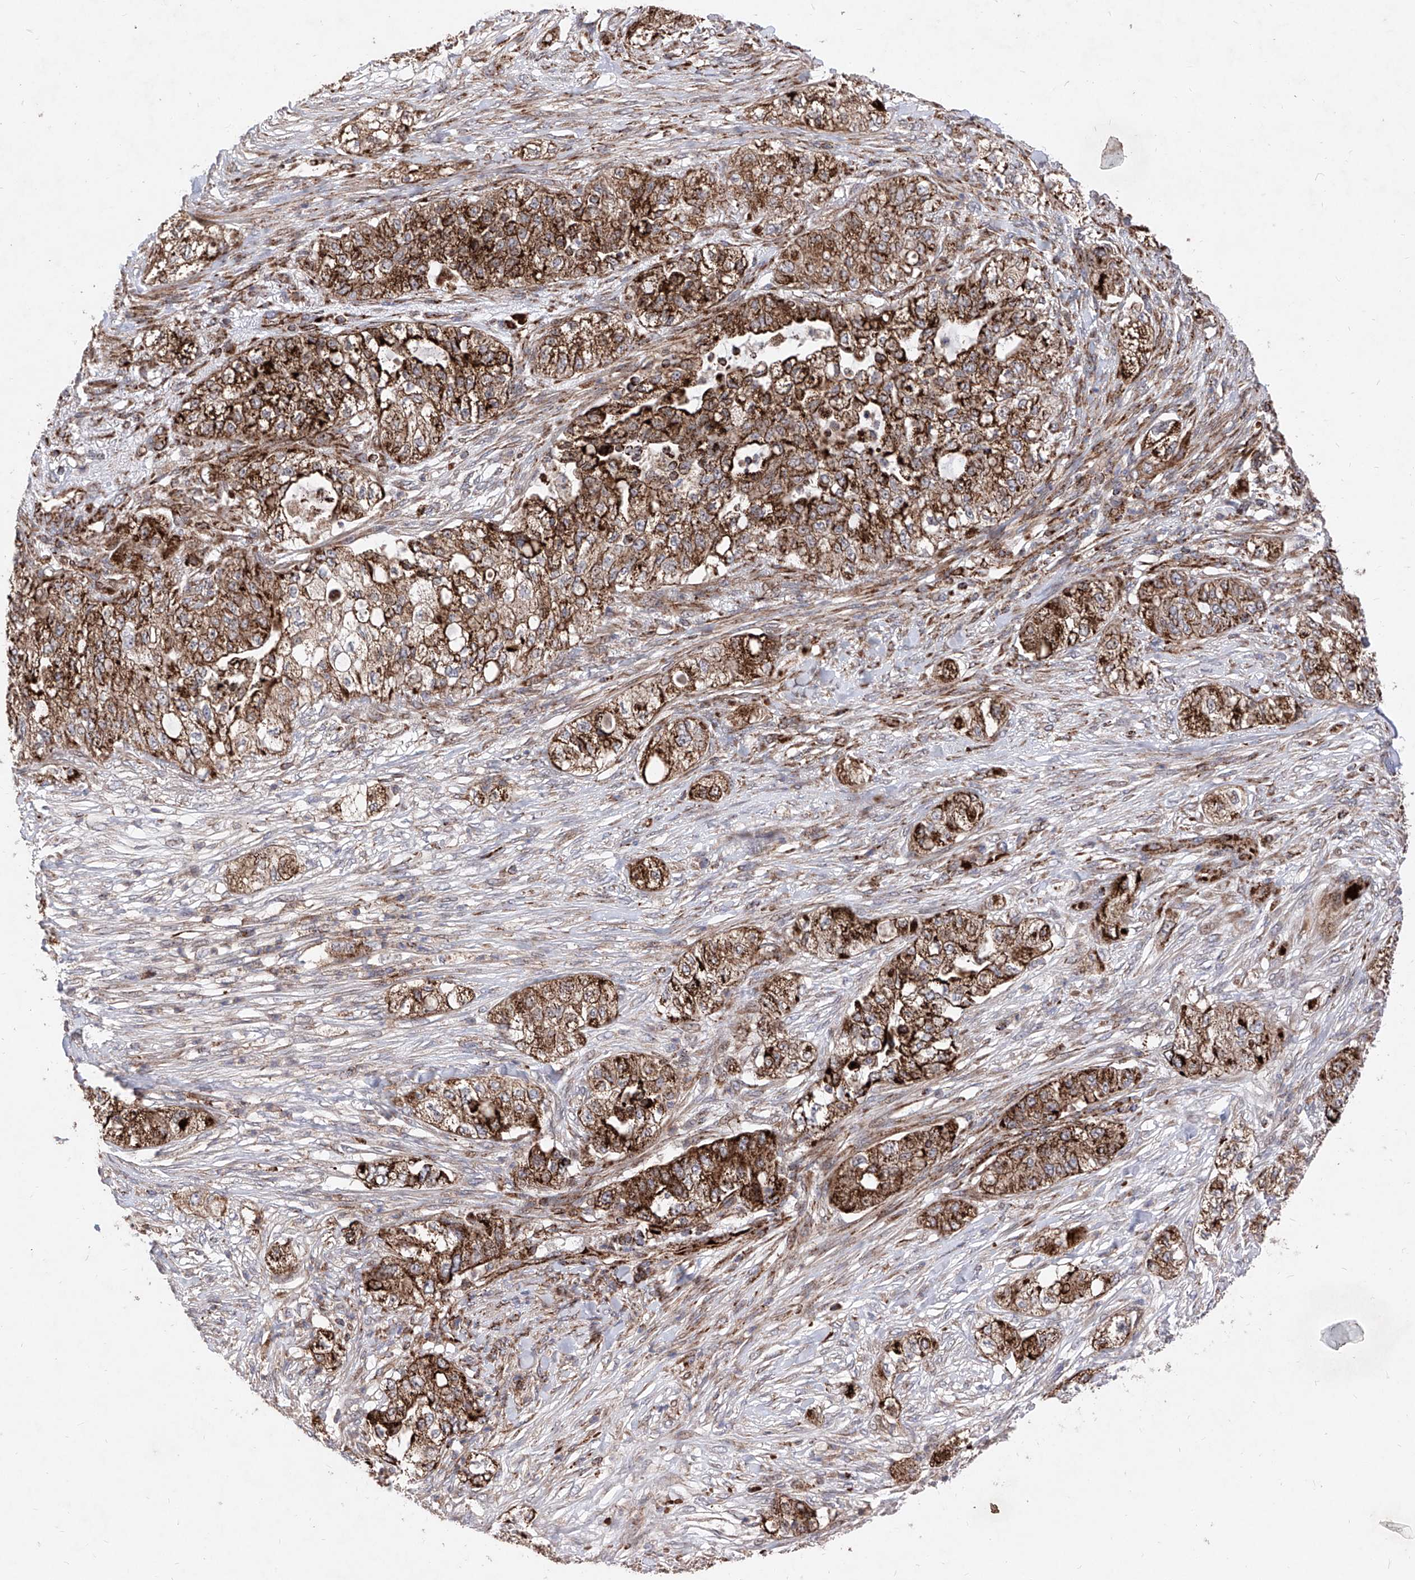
{"staining": {"intensity": "strong", "quantity": ">75%", "location": "cytoplasmic/membranous"}, "tissue": "pancreatic cancer", "cell_type": "Tumor cells", "image_type": "cancer", "snomed": [{"axis": "morphology", "description": "Adenocarcinoma, NOS"}, {"axis": "topography", "description": "Pancreas"}], "caption": "A histopathology image of pancreatic adenocarcinoma stained for a protein exhibits strong cytoplasmic/membranous brown staining in tumor cells.", "gene": "SEMA6A", "patient": {"sex": "female", "age": 78}}